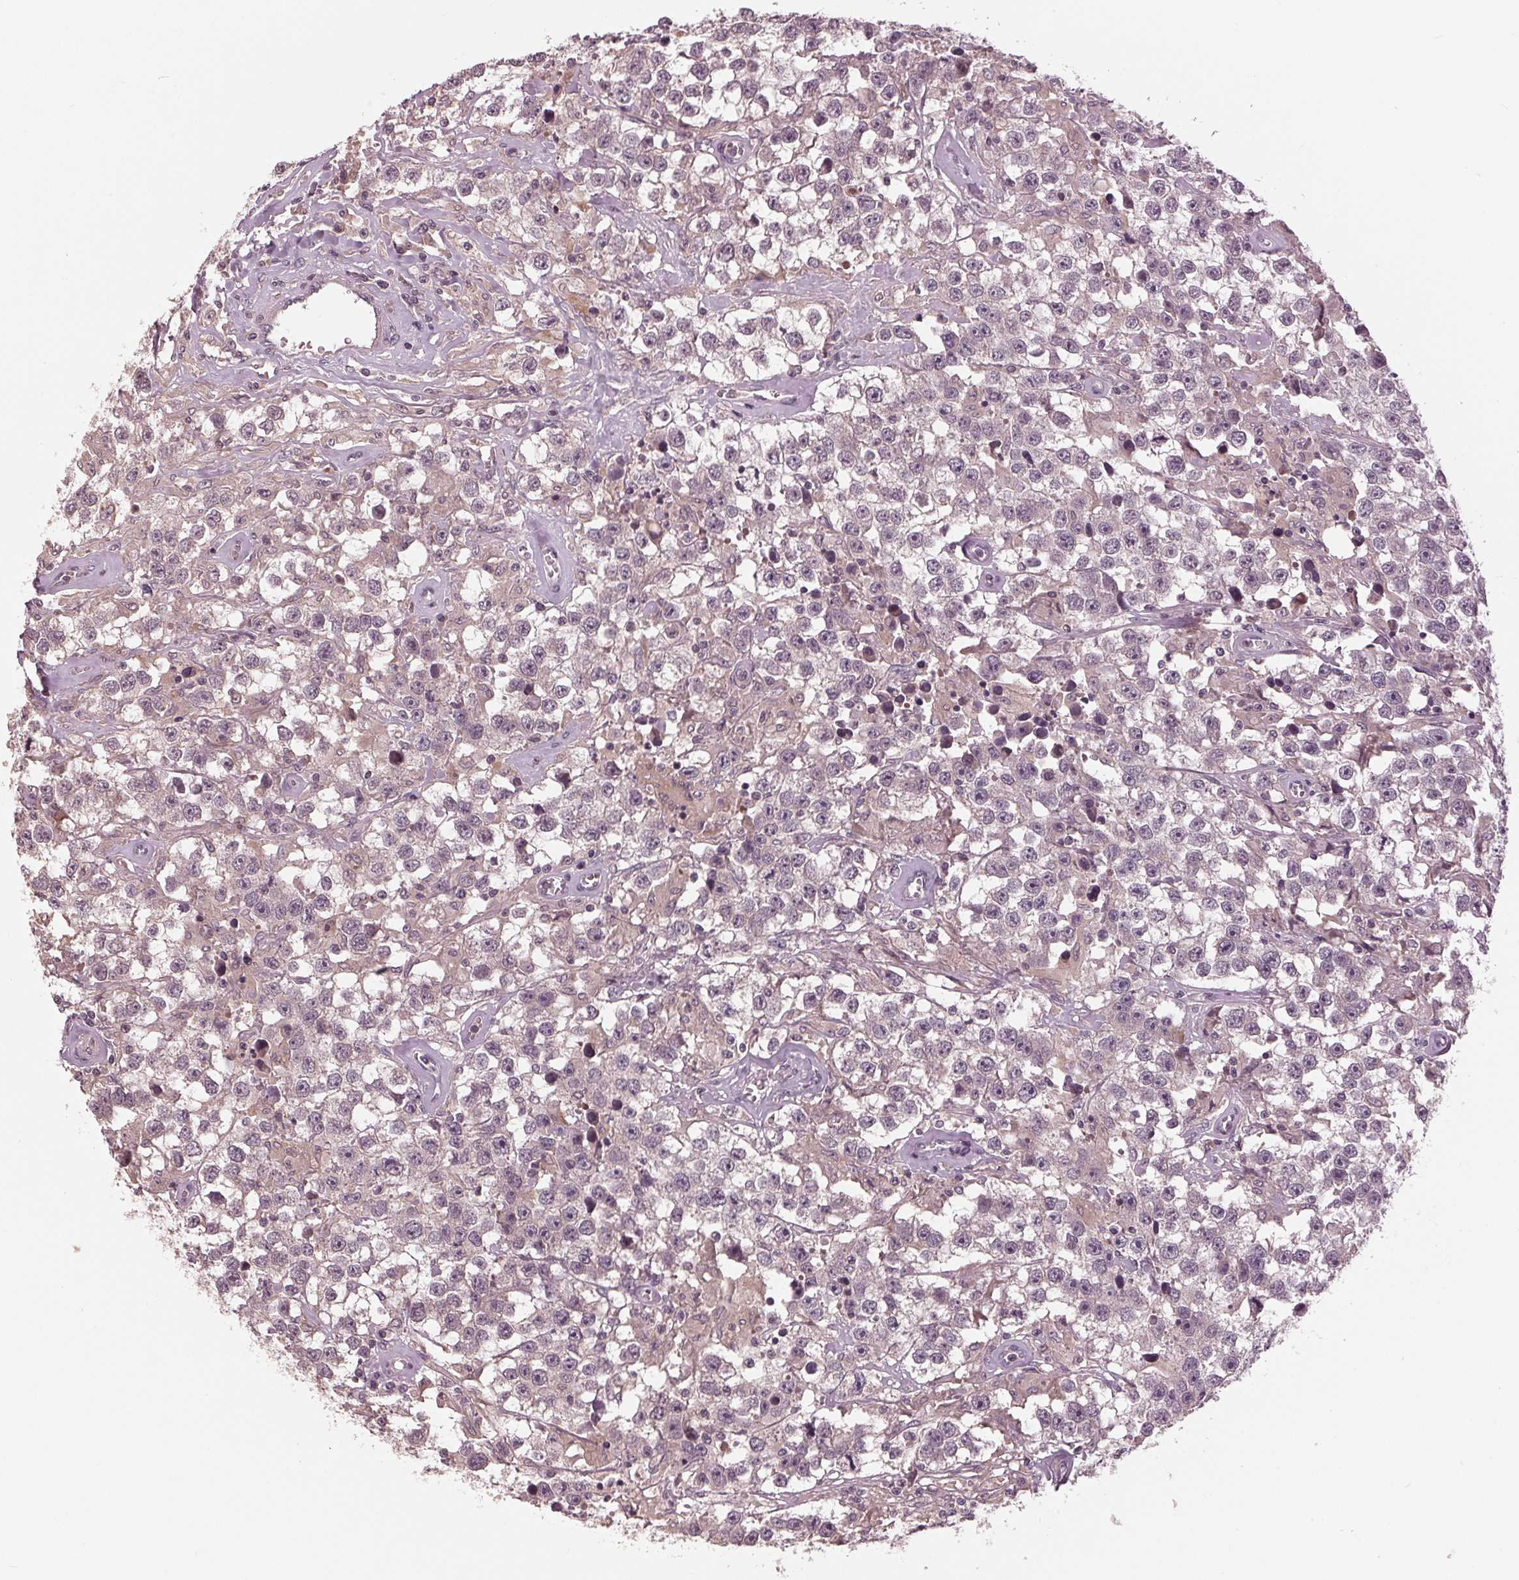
{"staining": {"intensity": "weak", "quantity": "<25%", "location": "cytoplasmic/membranous"}, "tissue": "testis cancer", "cell_type": "Tumor cells", "image_type": "cancer", "snomed": [{"axis": "morphology", "description": "Seminoma, NOS"}, {"axis": "topography", "description": "Testis"}], "caption": "Immunohistochemistry (IHC) of human seminoma (testis) exhibits no expression in tumor cells.", "gene": "SIGLEC6", "patient": {"sex": "male", "age": 43}}